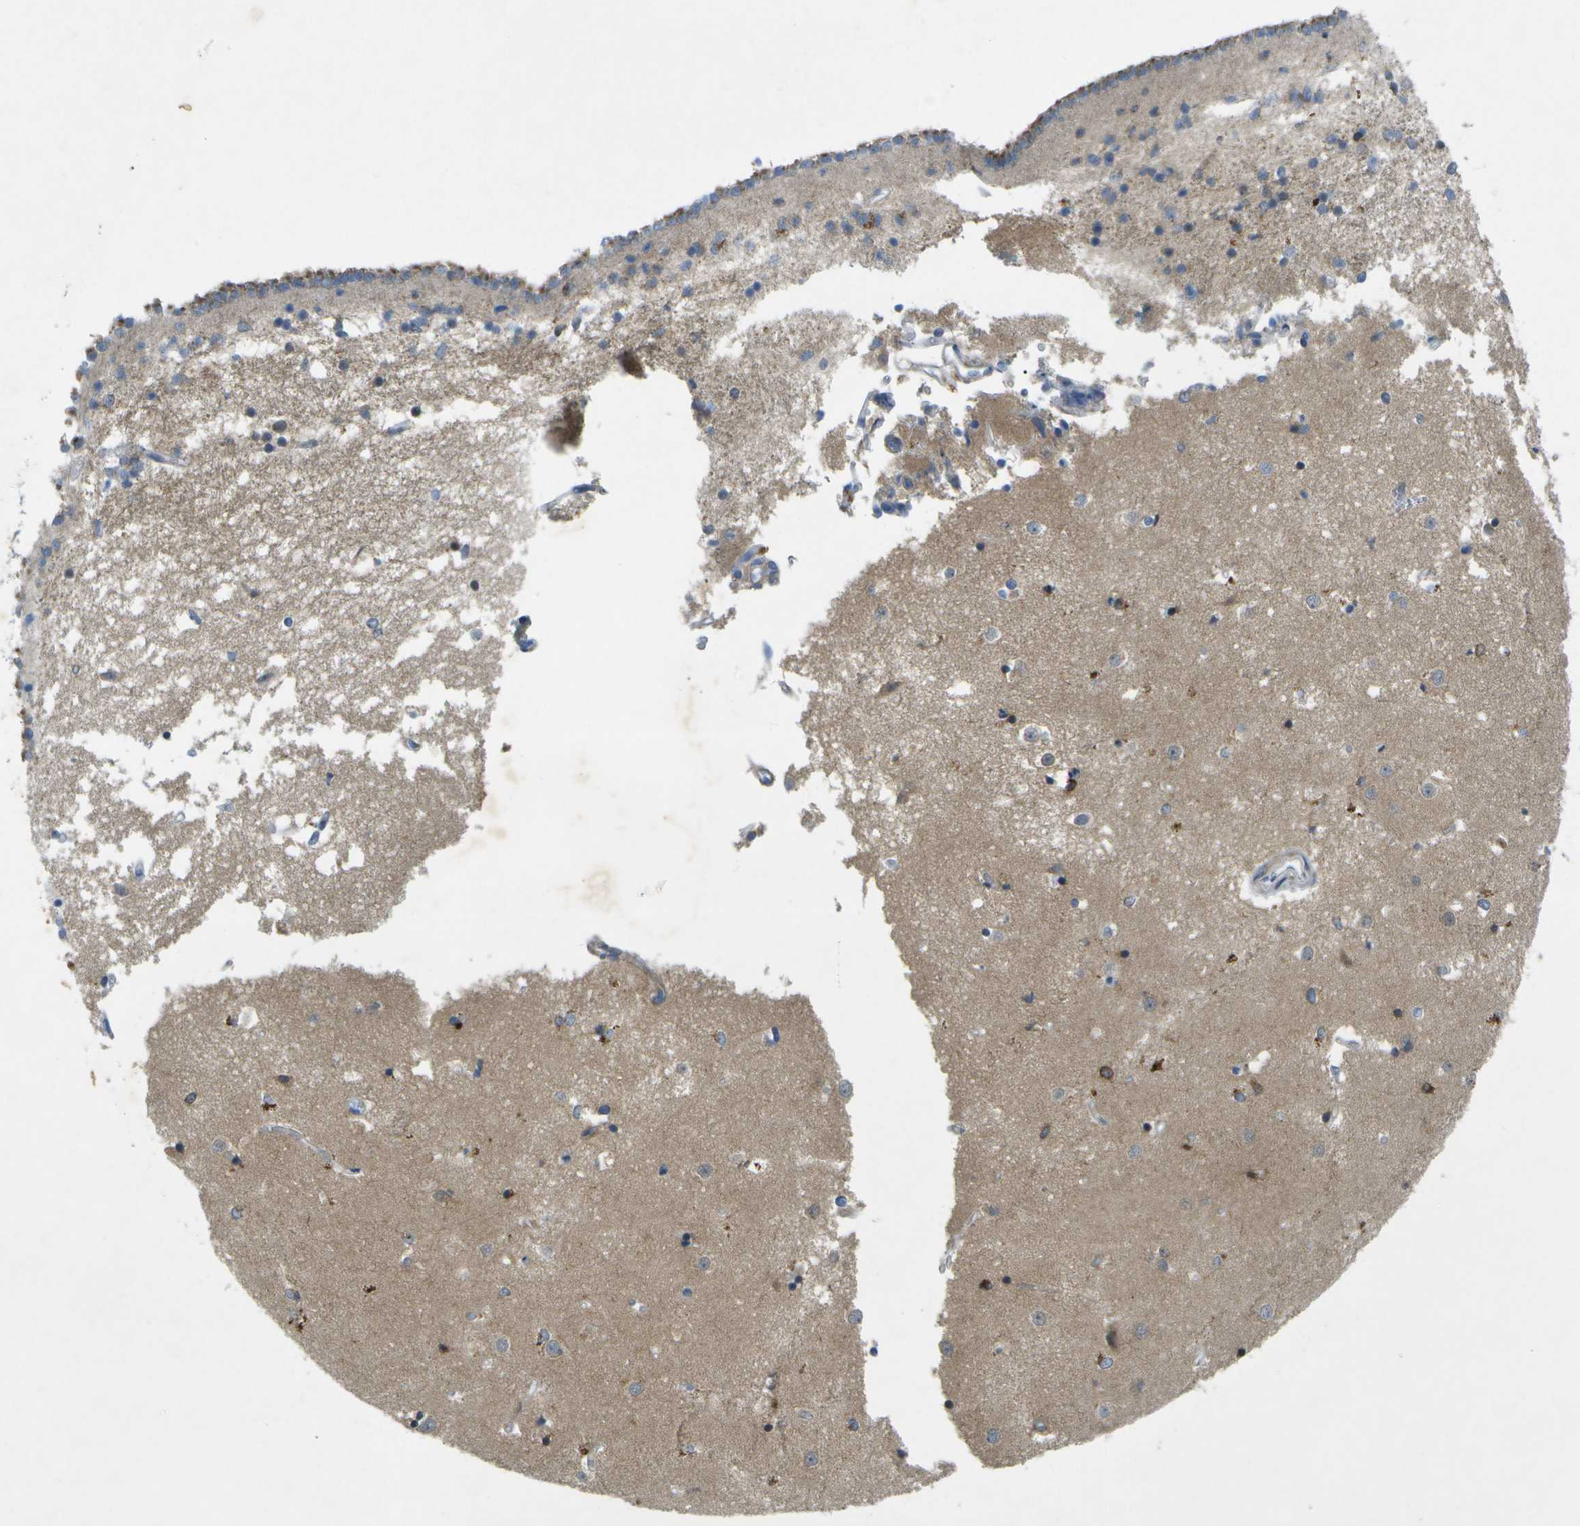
{"staining": {"intensity": "weak", "quantity": "<25%", "location": "cytoplasmic/membranous"}, "tissue": "caudate", "cell_type": "Glial cells", "image_type": "normal", "snomed": [{"axis": "morphology", "description": "Normal tissue, NOS"}, {"axis": "topography", "description": "Lateral ventricle wall"}], "caption": "This photomicrograph is of normal caudate stained with immunohistochemistry to label a protein in brown with the nuclei are counter-stained blue. There is no positivity in glial cells.", "gene": "WNK2", "patient": {"sex": "male", "age": 45}}